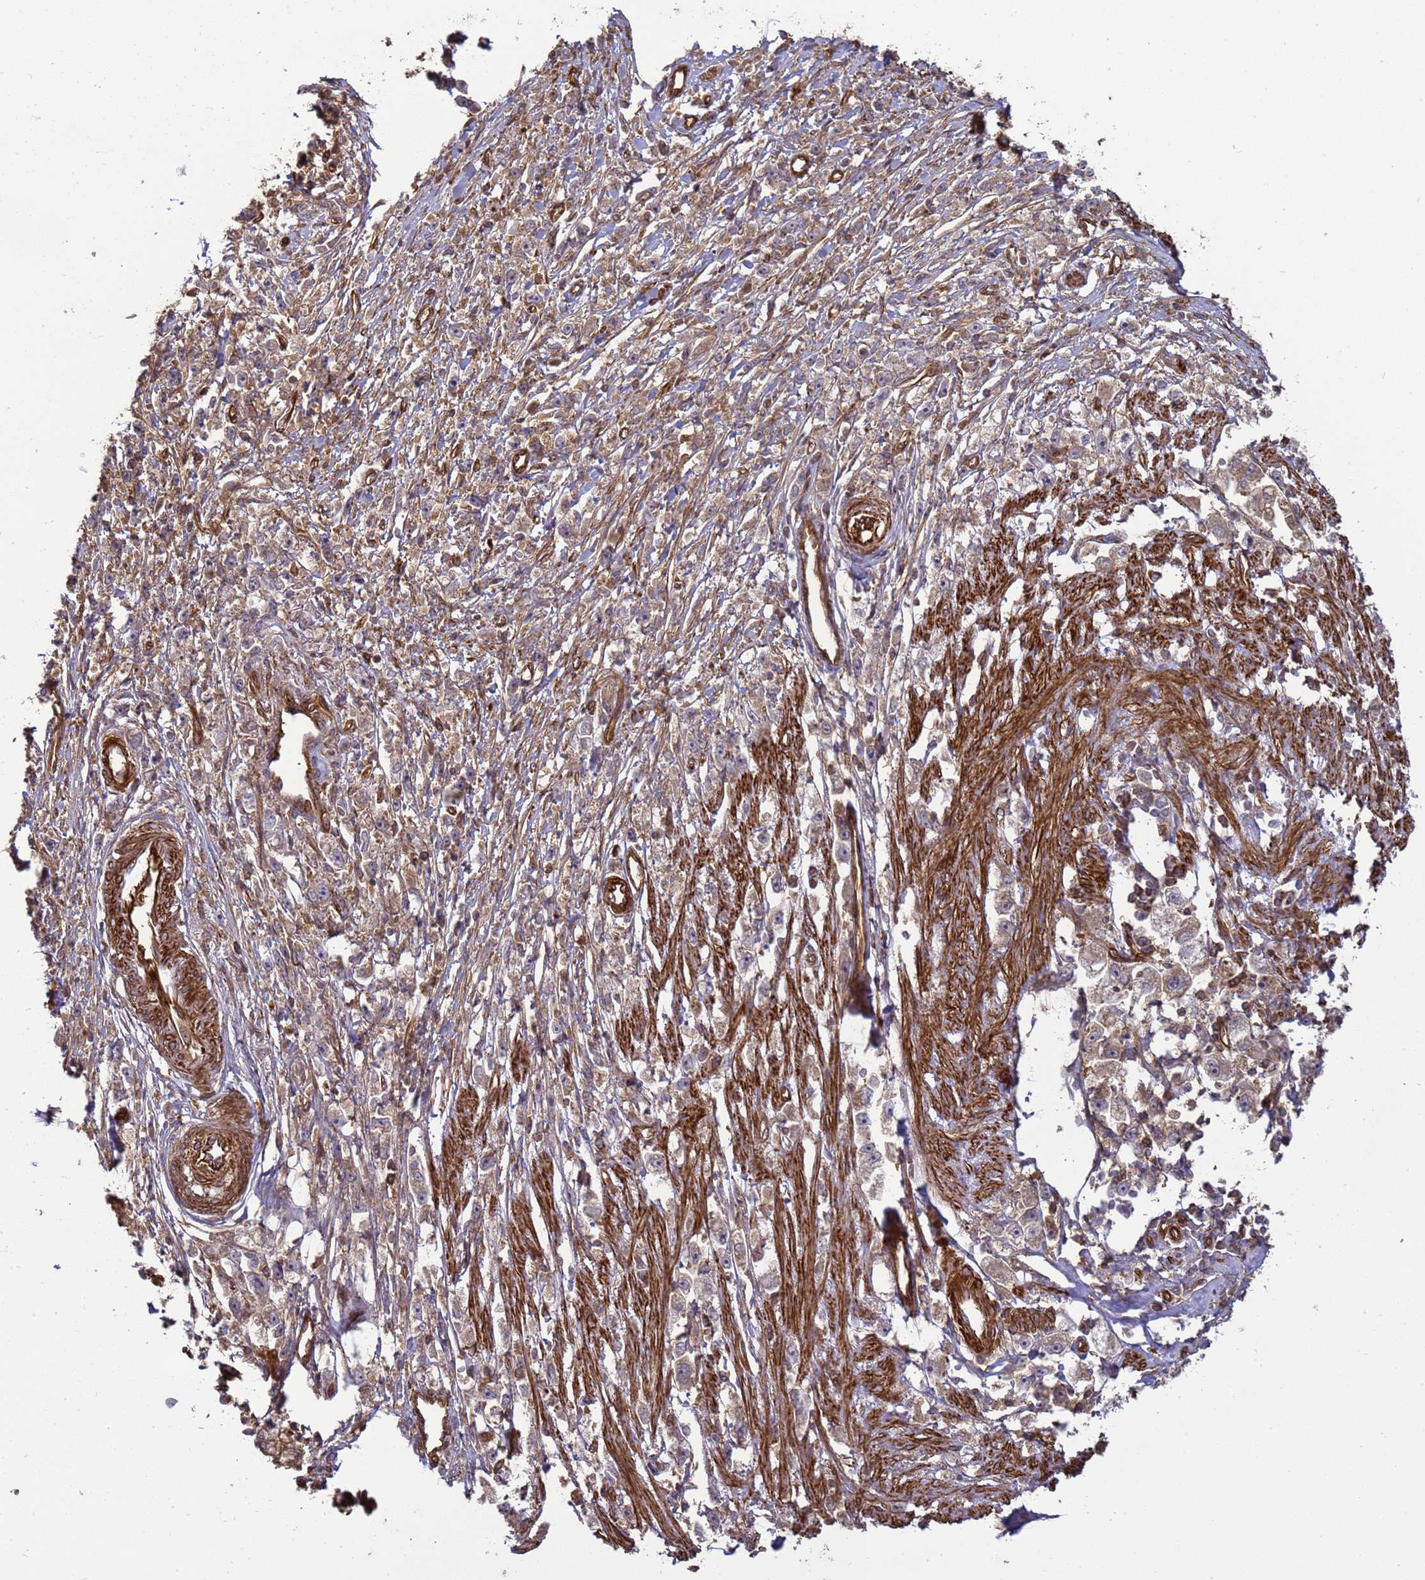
{"staining": {"intensity": "weak", "quantity": ">75%", "location": "cytoplasmic/membranous"}, "tissue": "stomach cancer", "cell_type": "Tumor cells", "image_type": "cancer", "snomed": [{"axis": "morphology", "description": "Adenocarcinoma, NOS"}, {"axis": "topography", "description": "Stomach"}], "caption": "Human stomach adenocarcinoma stained with a protein marker exhibits weak staining in tumor cells.", "gene": "CNOT1", "patient": {"sex": "female", "age": 59}}